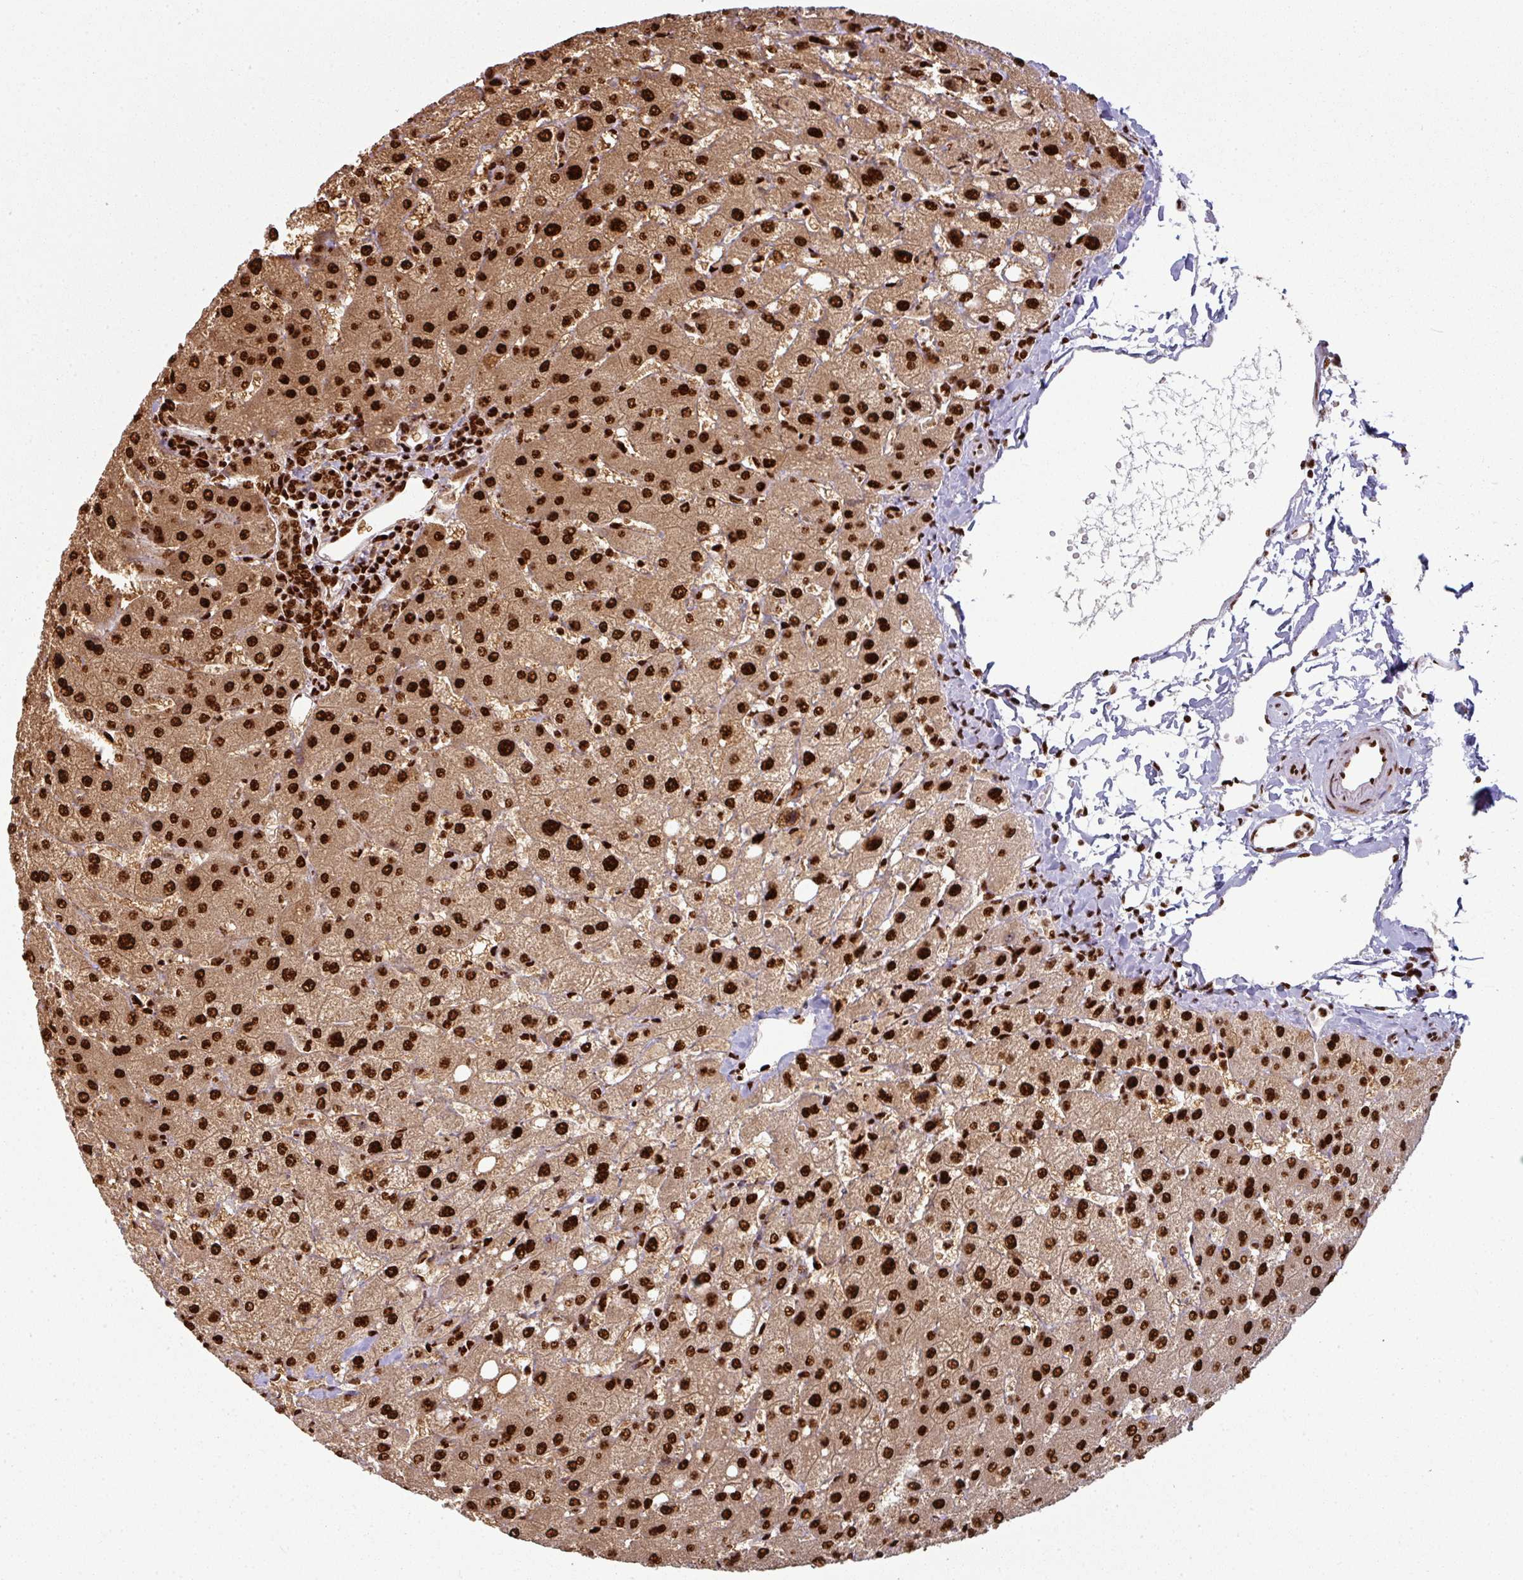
{"staining": {"intensity": "strong", "quantity": ">75%", "location": "nuclear"}, "tissue": "liver", "cell_type": "Cholangiocytes", "image_type": "normal", "snomed": [{"axis": "morphology", "description": "Normal tissue, NOS"}, {"axis": "topography", "description": "Liver"}], "caption": "Immunohistochemical staining of benign human liver reveals strong nuclear protein positivity in approximately >75% of cholangiocytes. The staining is performed using DAB (3,3'-diaminobenzidine) brown chromogen to label protein expression. The nuclei are counter-stained blue using hematoxylin.", "gene": "SIK3", "patient": {"sex": "female", "age": 54}}